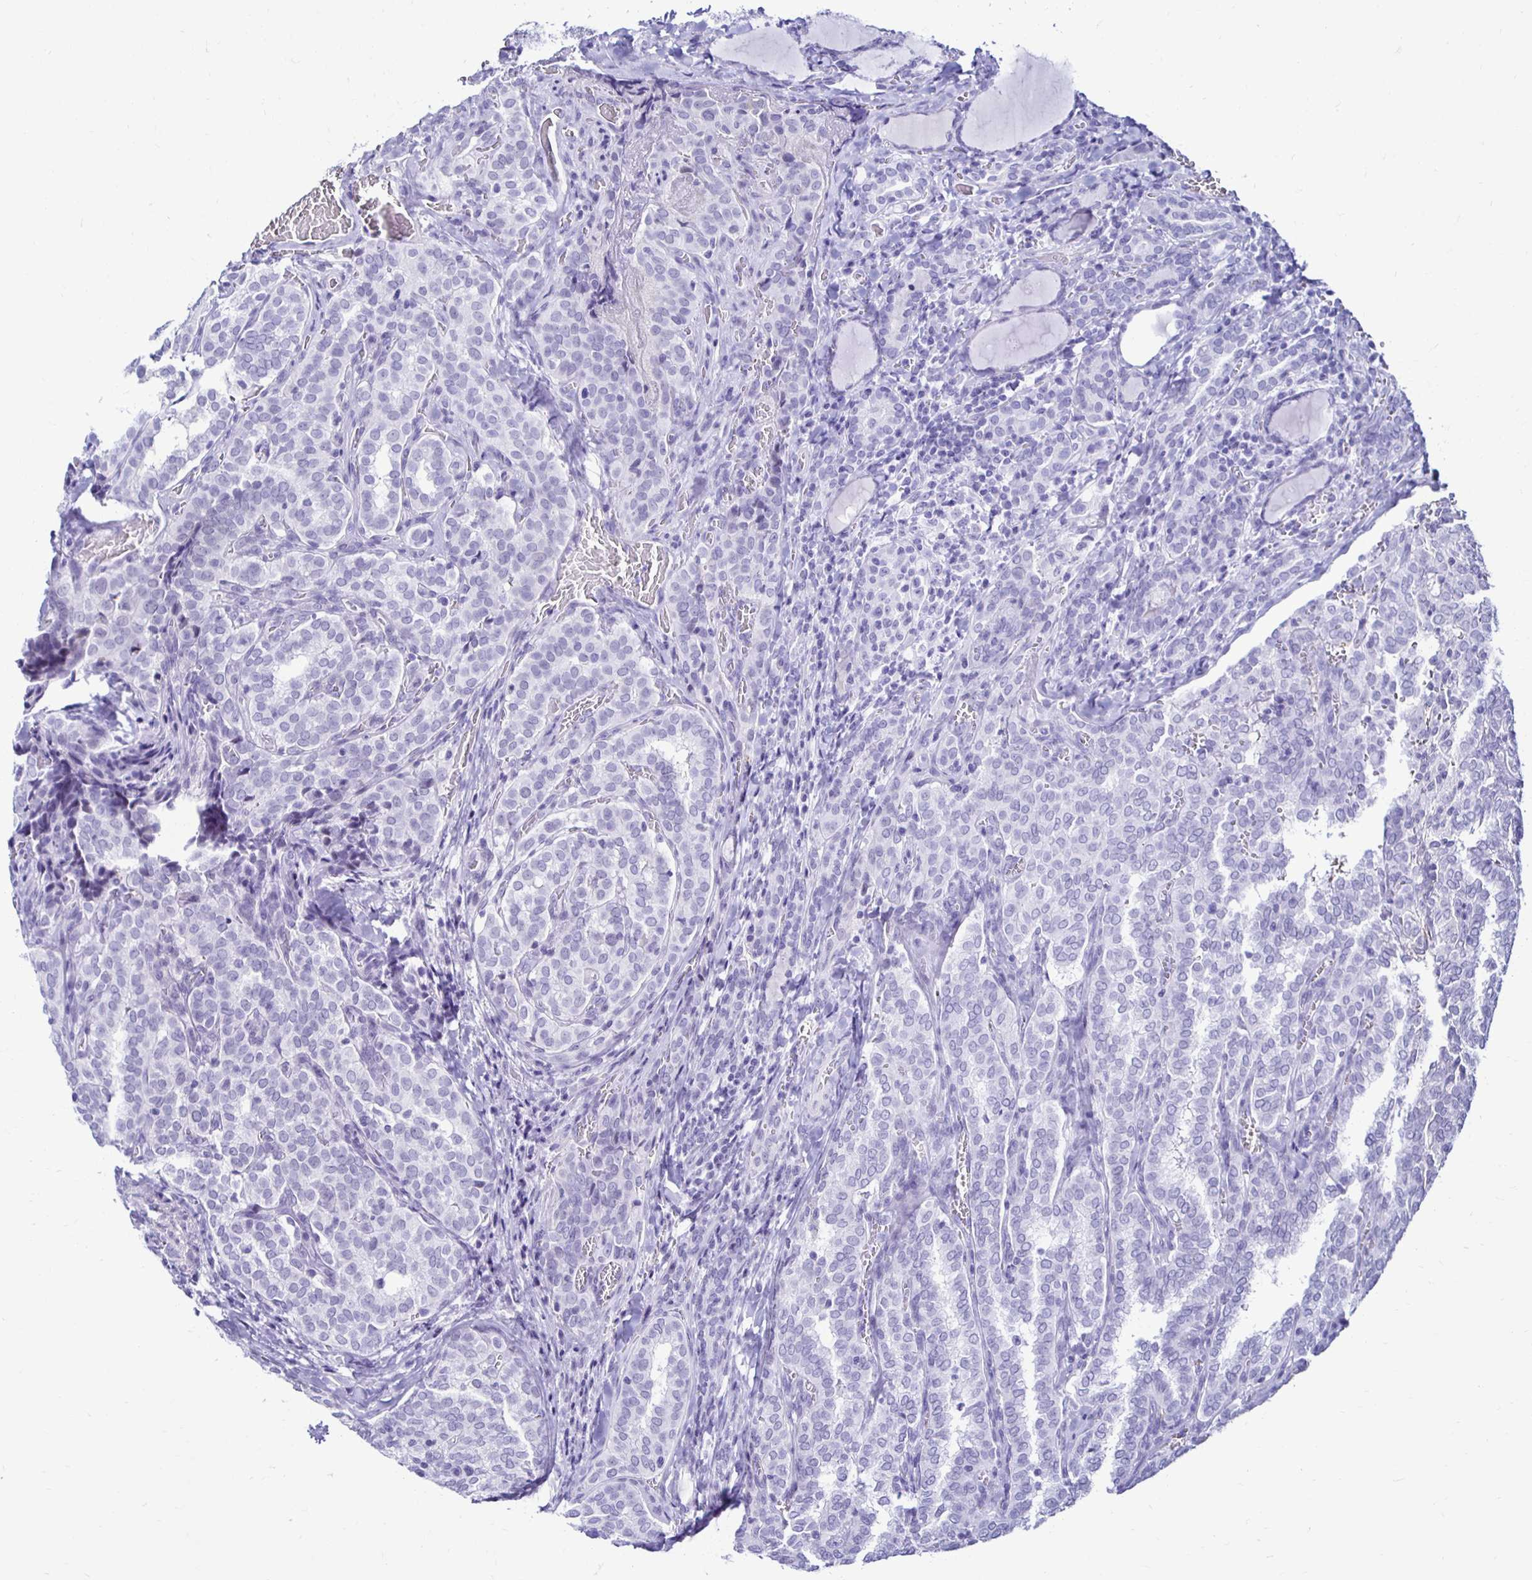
{"staining": {"intensity": "negative", "quantity": "none", "location": "none"}, "tissue": "thyroid cancer", "cell_type": "Tumor cells", "image_type": "cancer", "snomed": [{"axis": "morphology", "description": "Papillary adenocarcinoma, NOS"}, {"axis": "topography", "description": "Thyroid gland"}], "caption": "Immunohistochemistry (IHC) micrograph of human thyroid papillary adenocarcinoma stained for a protein (brown), which exhibits no staining in tumor cells.", "gene": "RHBDL3", "patient": {"sex": "female", "age": 30}}